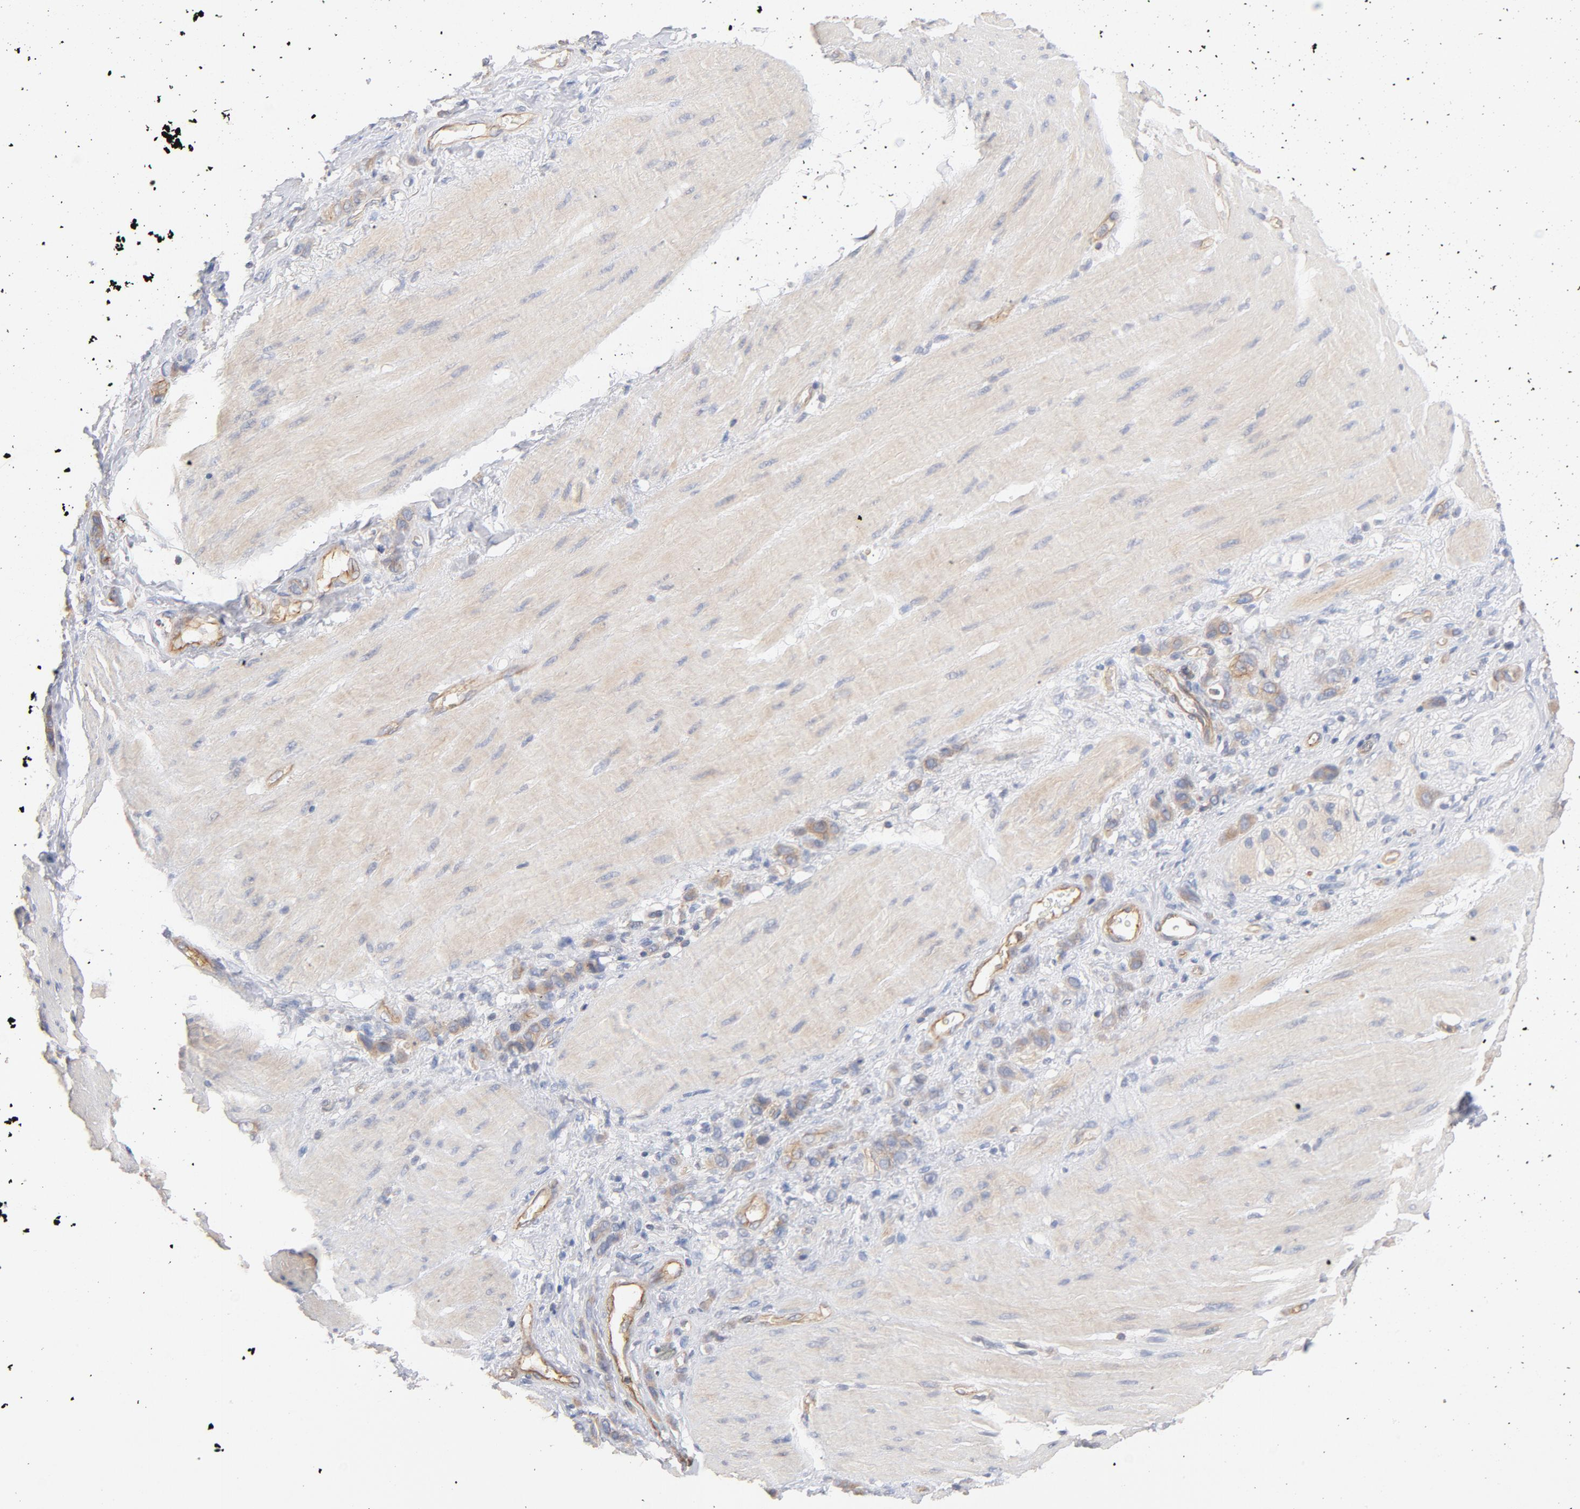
{"staining": {"intensity": "weak", "quantity": ">75%", "location": "cytoplasmic/membranous"}, "tissue": "stomach cancer", "cell_type": "Tumor cells", "image_type": "cancer", "snomed": [{"axis": "morphology", "description": "Normal tissue, NOS"}, {"axis": "morphology", "description": "Adenocarcinoma, NOS"}, {"axis": "topography", "description": "Stomach"}], "caption": "Immunohistochemical staining of human stomach cancer (adenocarcinoma) demonstrates low levels of weak cytoplasmic/membranous expression in about >75% of tumor cells.", "gene": "STRN3", "patient": {"sex": "male", "age": 82}}